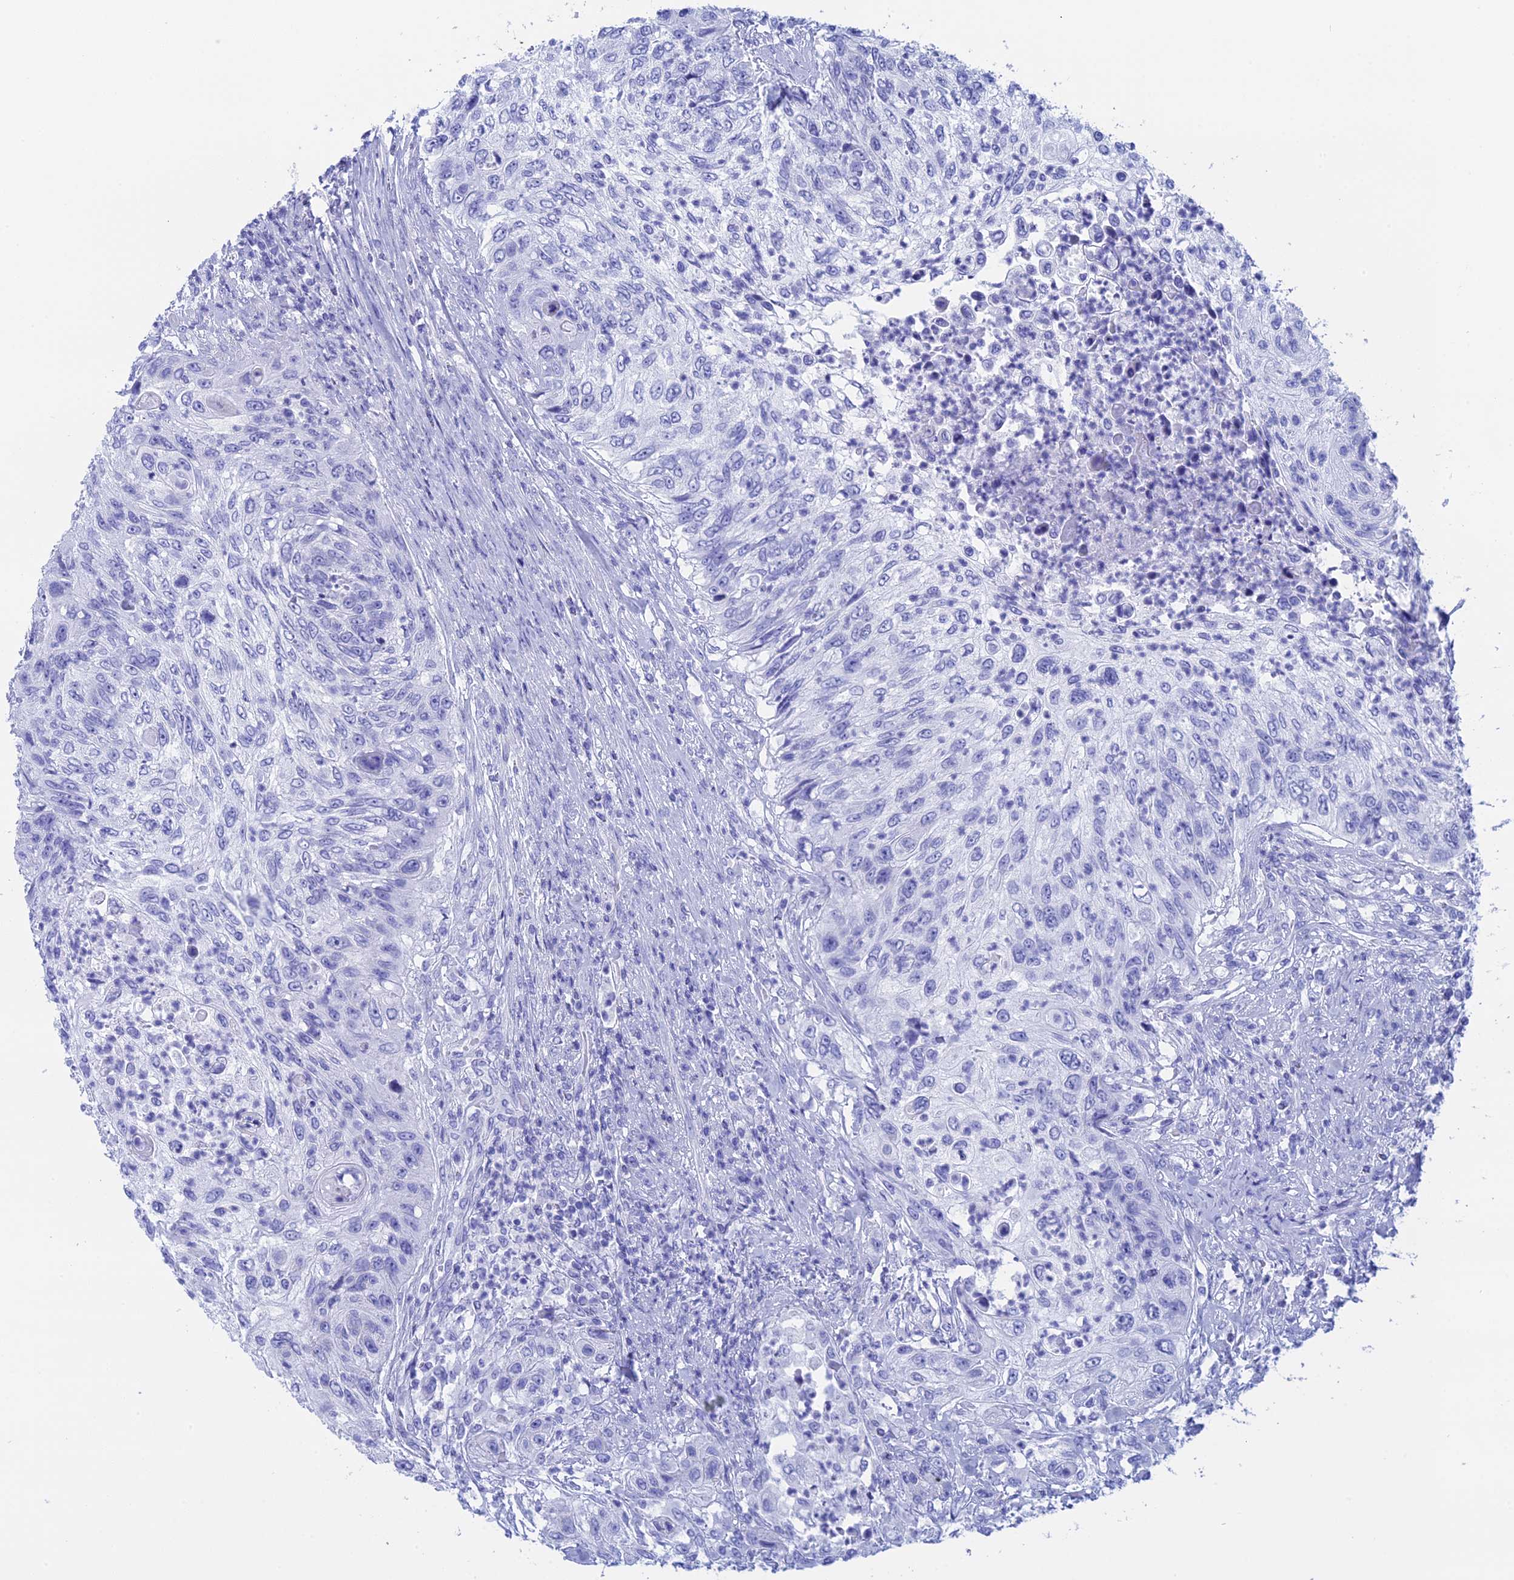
{"staining": {"intensity": "negative", "quantity": "none", "location": "none"}, "tissue": "urothelial cancer", "cell_type": "Tumor cells", "image_type": "cancer", "snomed": [{"axis": "morphology", "description": "Urothelial carcinoma, High grade"}, {"axis": "topography", "description": "Urinary bladder"}], "caption": "The photomicrograph reveals no staining of tumor cells in high-grade urothelial carcinoma.", "gene": "TEX101", "patient": {"sex": "female", "age": 60}}